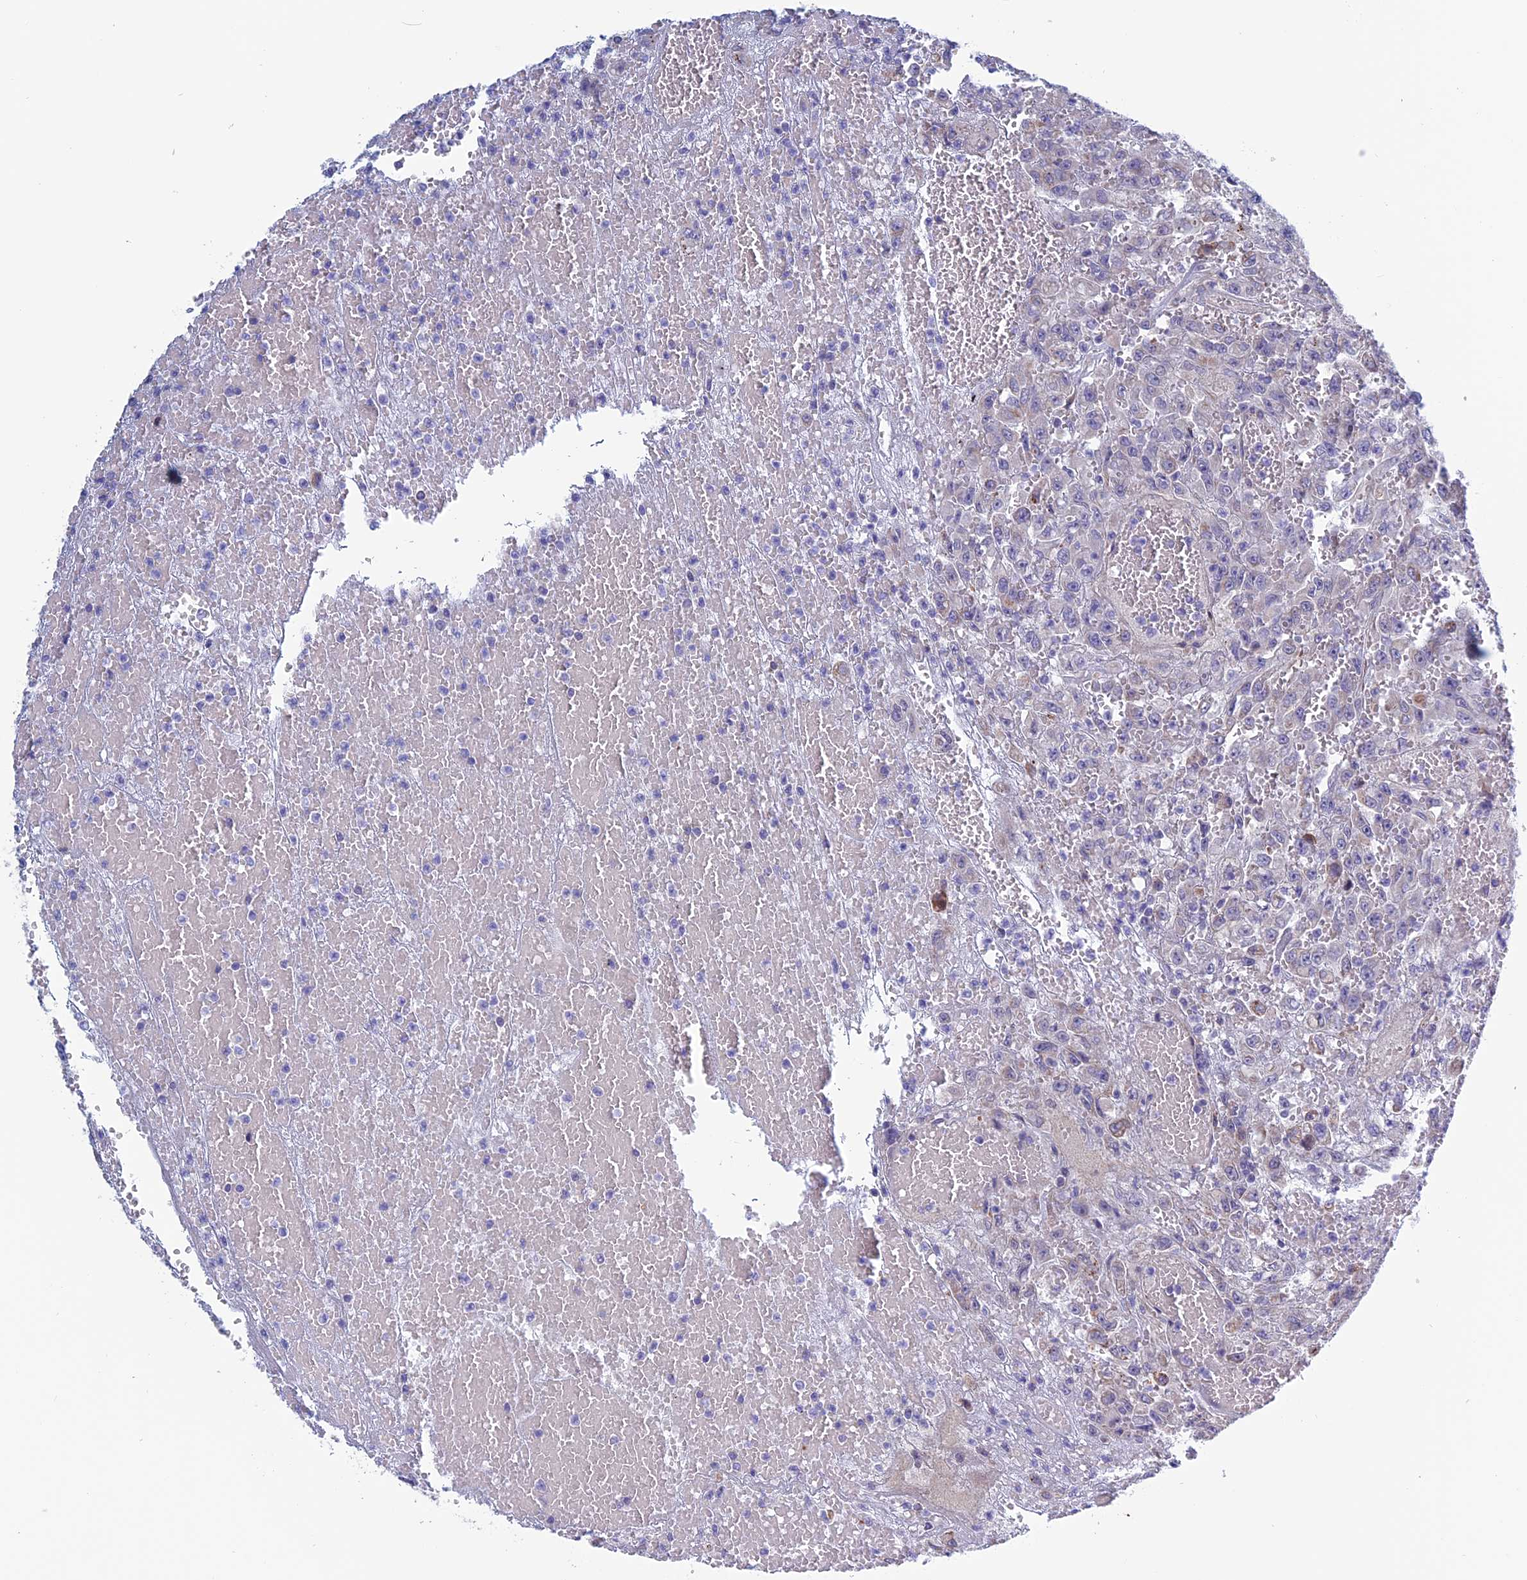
{"staining": {"intensity": "negative", "quantity": "none", "location": "none"}, "tissue": "urothelial cancer", "cell_type": "Tumor cells", "image_type": "cancer", "snomed": [{"axis": "morphology", "description": "Urothelial carcinoma, High grade"}, {"axis": "topography", "description": "Urinary bladder"}], "caption": "This is an IHC image of human urothelial cancer. There is no positivity in tumor cells.", "gene": "BCL2L10", "patient": {"sex": "male", "age": 46}}